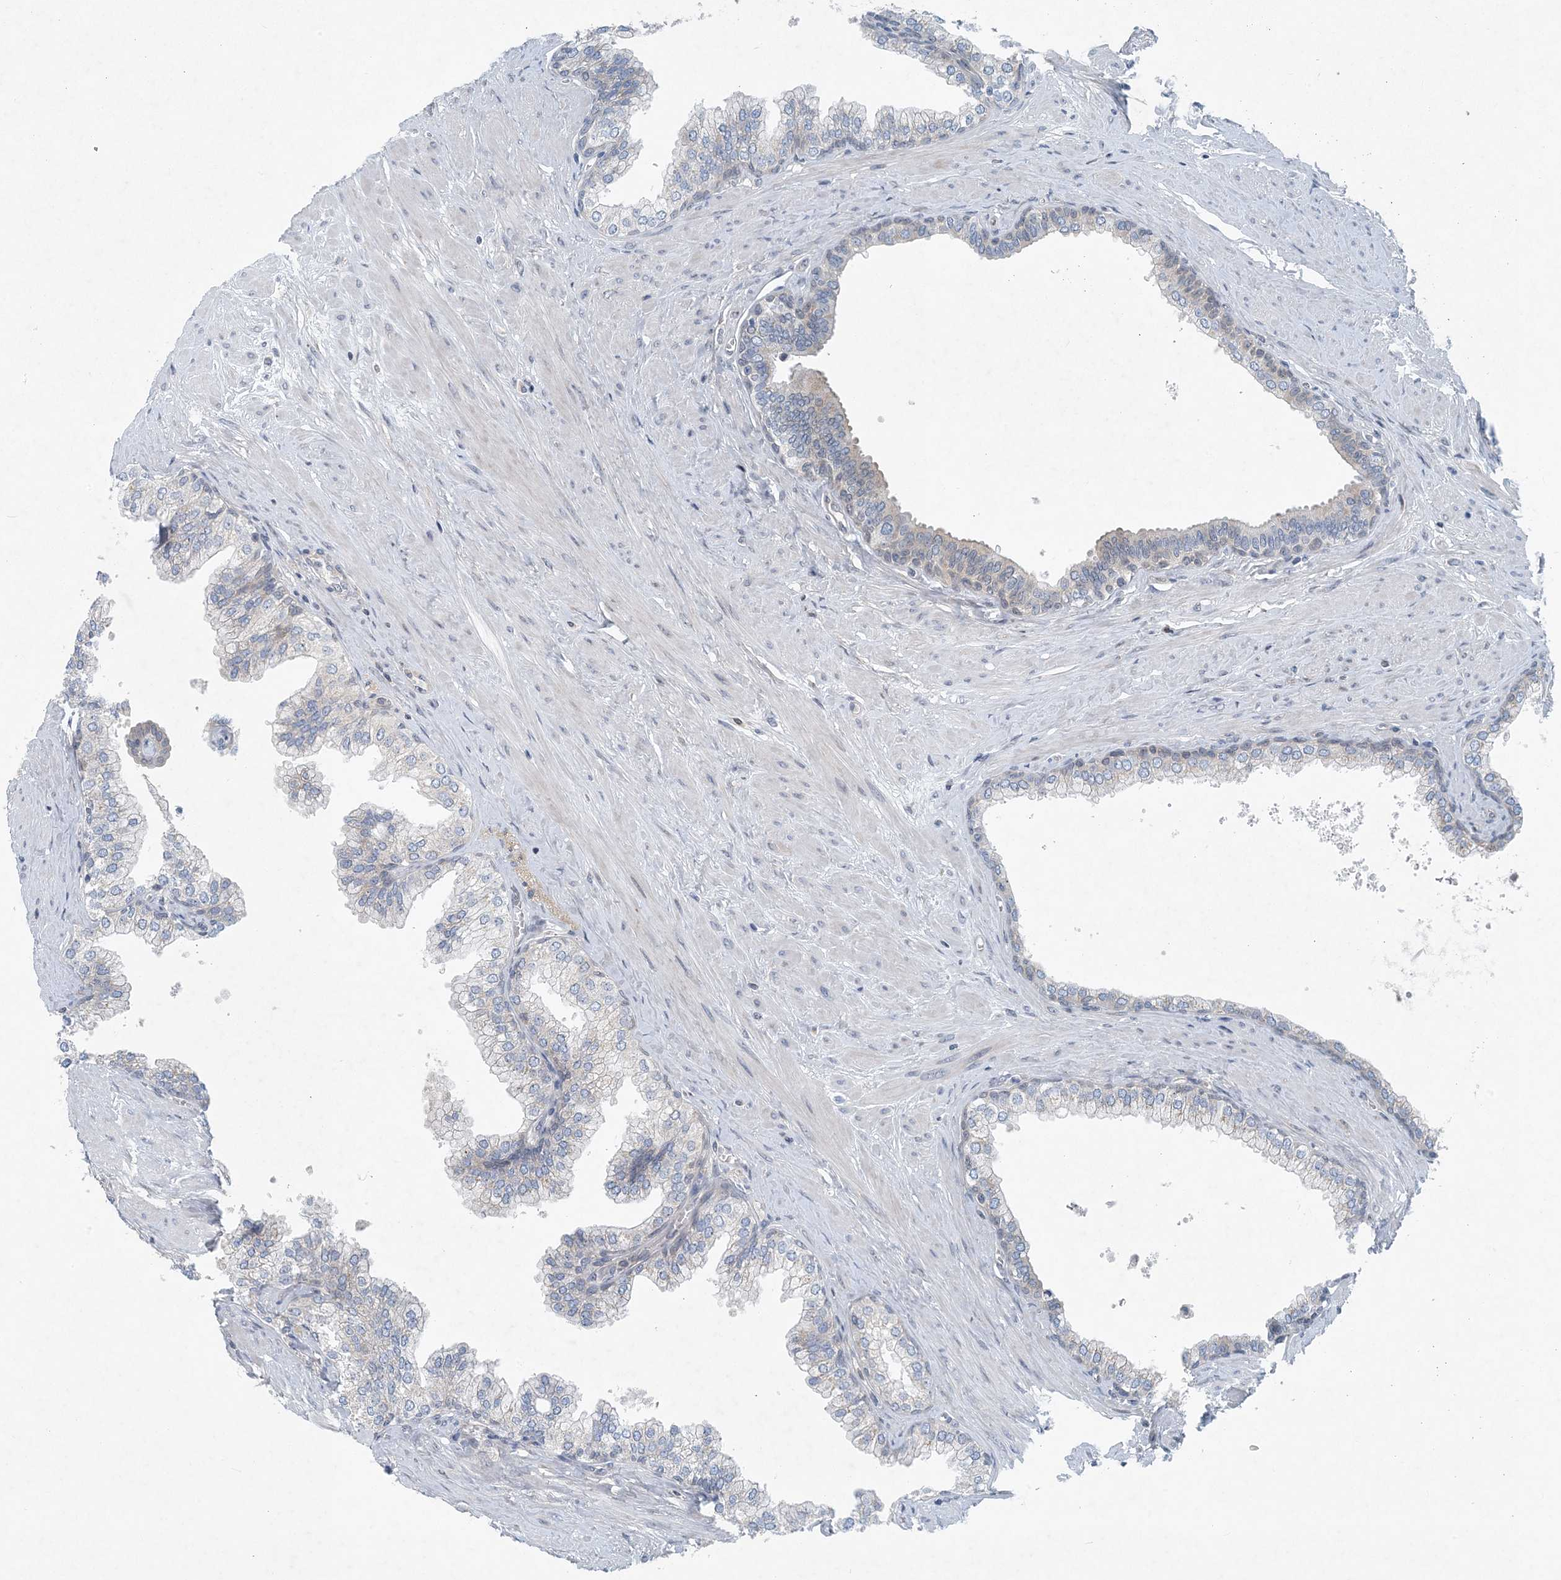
{"staining": {"intensity": "negative", "quantity": "none", "location": "none"}, "tissue": "prostate", "cell_type": "Glandular cells", "image_type": "normal", "snomed": [{"axis": "morphology", "description": "Normal tissue, NOS"}, {"axis": "morphology", "description": "Urothelial carcinoma, Low grade"}, {"axis": "topography", "description": "Urinary bladder"}, {"axis": "topography", "description": "Prostate"}], "caption": "IHC of unremarkable prostate demonstrates no staining in glandular cells. (DAB IHC with hematoxylin counter stain).", "gene": "HIKESHI", "patient": {"sex": "male", "age": 60}}